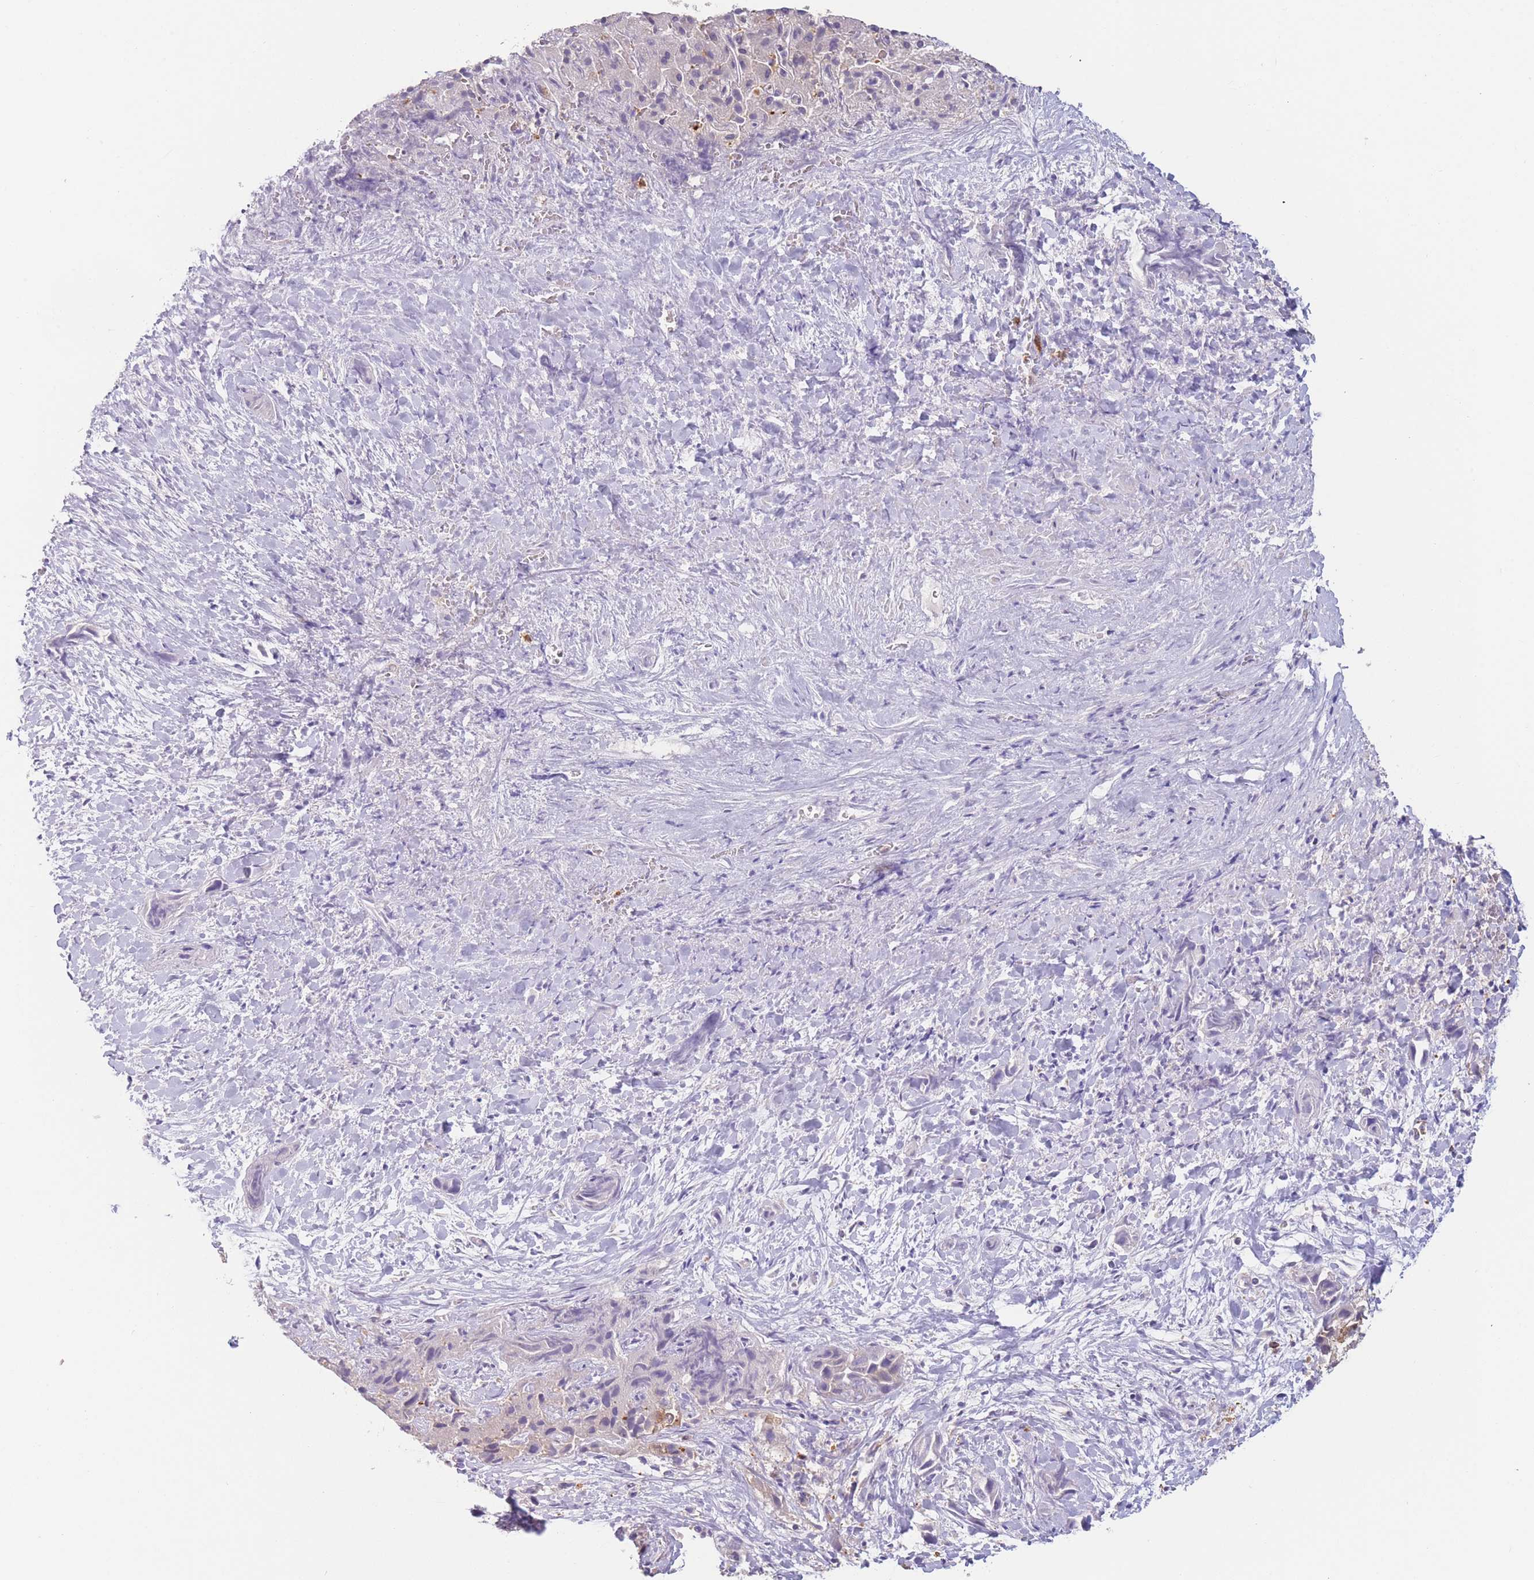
{"staining": {"intensity": "negative", "quantity": "none", "location": "none"}, "tissue": "liver cancer", "cell_type": "Tumor cells", "image_type": "cancer", "snomed": [{"axis": "morphology", "description": "Cholangiocarcinoma"}, {"axis": "topography", "description": "Liver"}], "caption": "An immunohistochemistry photomicrograph of liver cancer (cholangiocarcinoma) is shown. There is no staining in tumor cells of liver cancer (cholangiocarcinoma).", "gene": "ST3GAL4", "patient": {"sex": "female", "age": 52}}